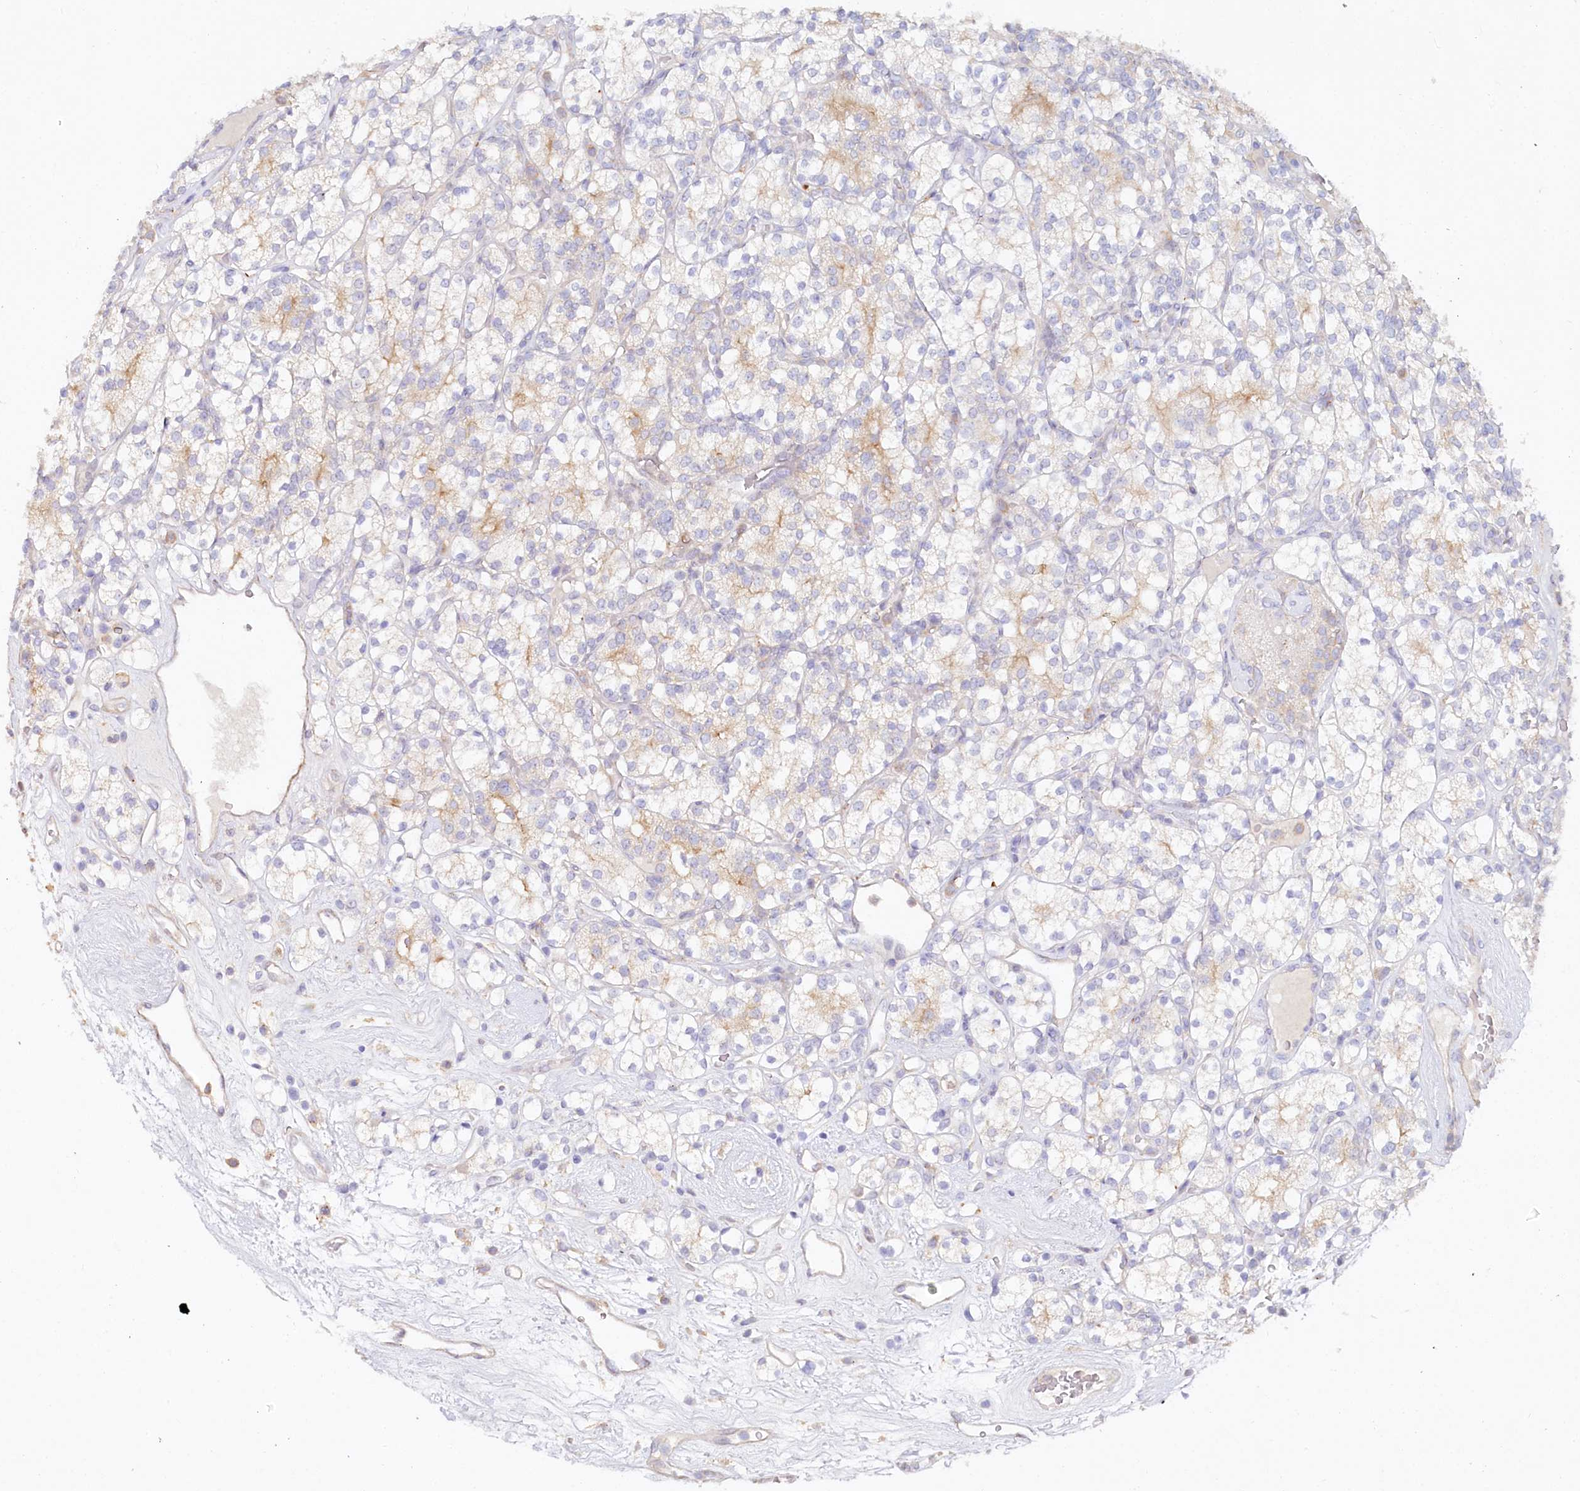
{"staining": {"intensity": "weak", "quantity": "25%-75%", "location": "cytoplasmic/membranous"}, "tissue": "renal cancer", "cell_type": "Tumor cells", "image_type": "cancer", "snomed": [{"axis": "morphology", "description": "Adenocarcinoma, NOS"}, {"axis": "topography", "description": "Kidney"}], "caption": "IHC (DAB (3,3'-diaminobenzidine)) staining of human renal cancer exhibits weak cytoplasmic/membranous protein positivity in approximately 25%-75% of tumor cells.", "gene": "ALDH3B1", "patient": {"sex": "male", "age": 77}}